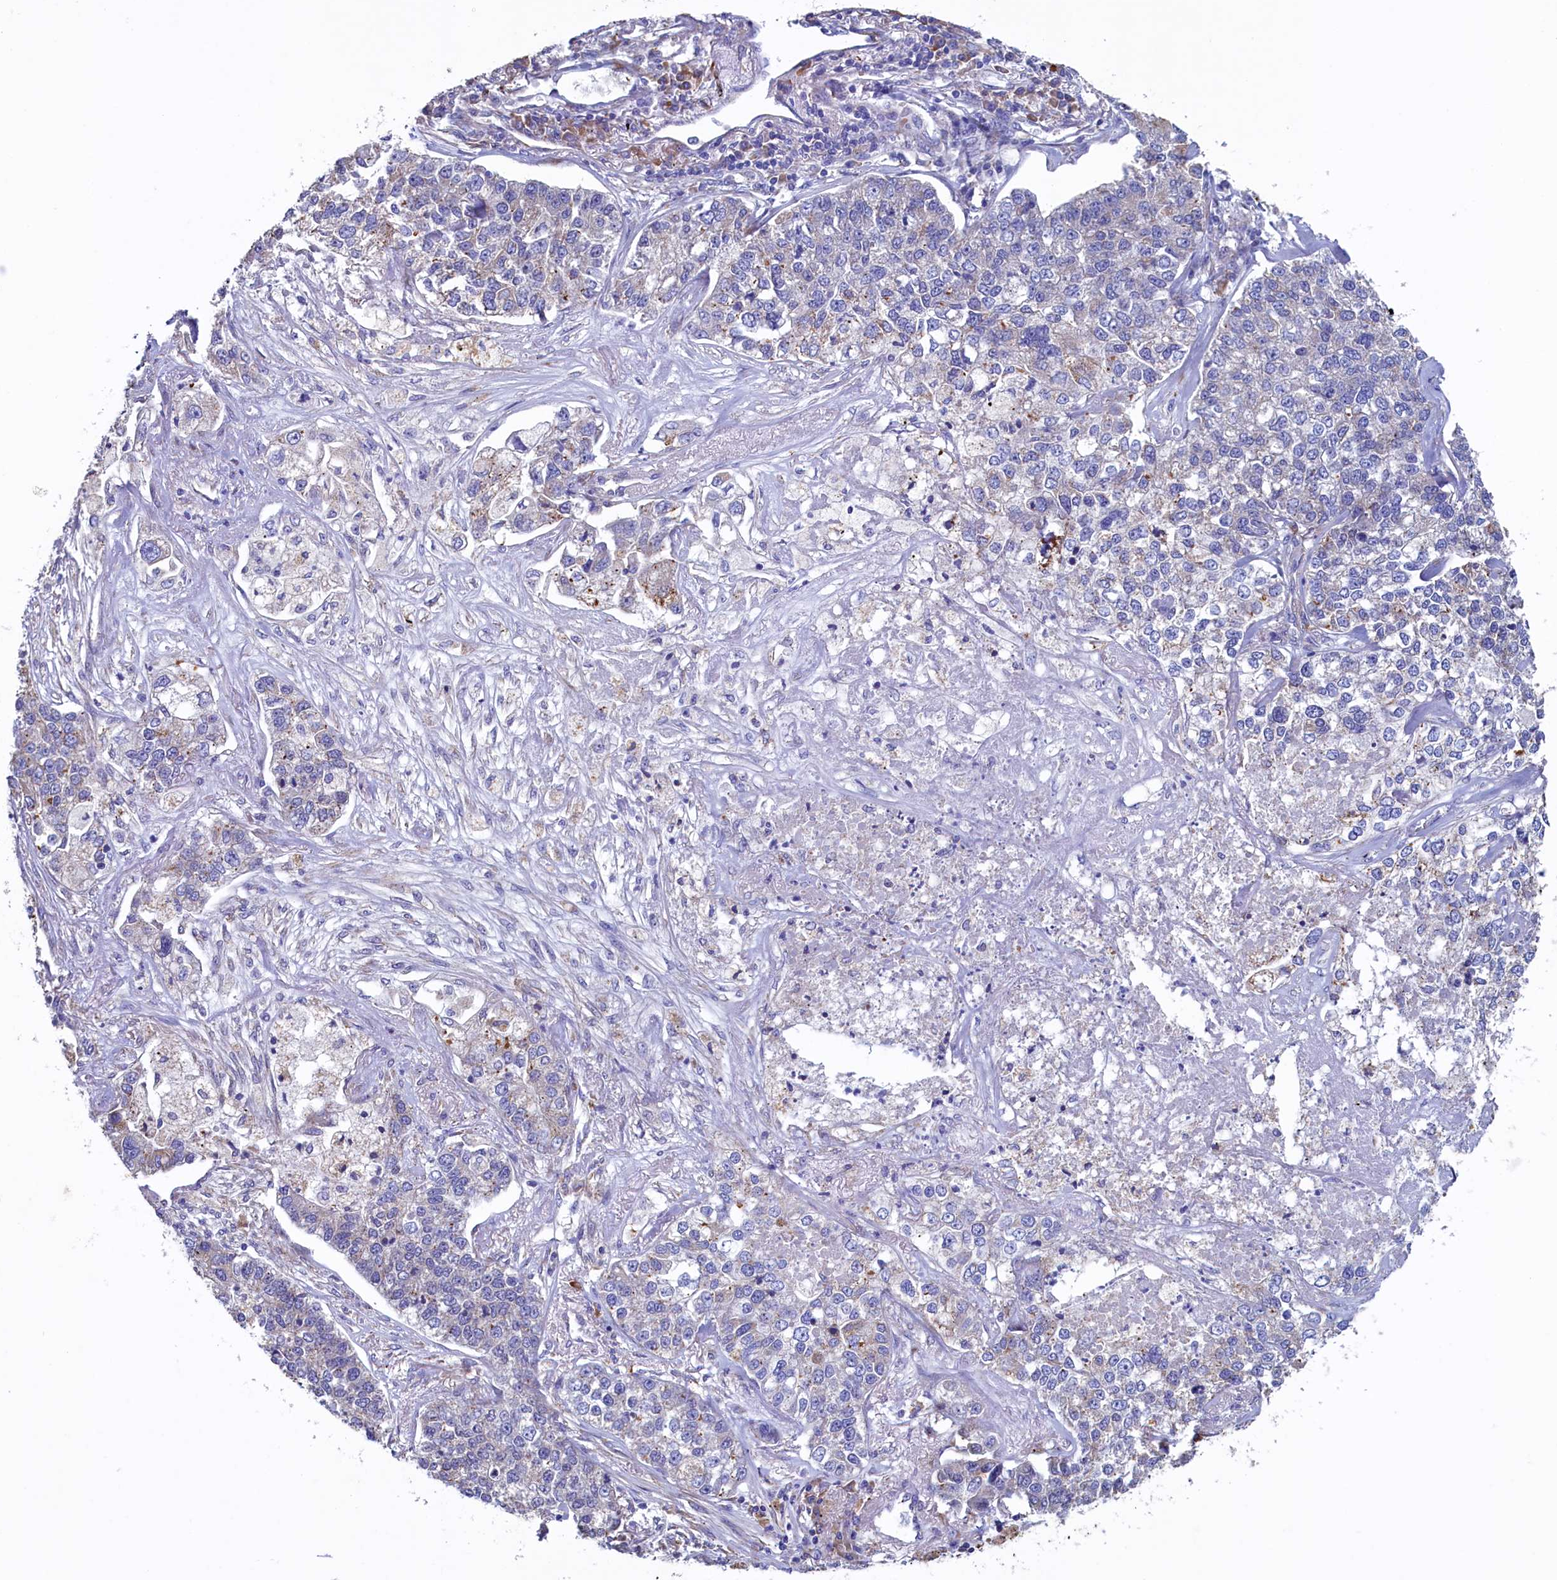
{"staining": {"intensity": "negative", "quantity": "none", "location": "none"}, "tissue": "lung cancer", "cell_type": "Tumor cells", "image_type": "cancer", "snomed": [{"axis": "morphology", "description": "Adenocarcinoma, NOS"}, {"axis": "topography", "description": "Lung"}], "caption": "A photomicrograph of human lung cancer is negative for staining in tumor cells.", "gene": "CBLIF", "patient": {"sex": "male", "age": 49}}